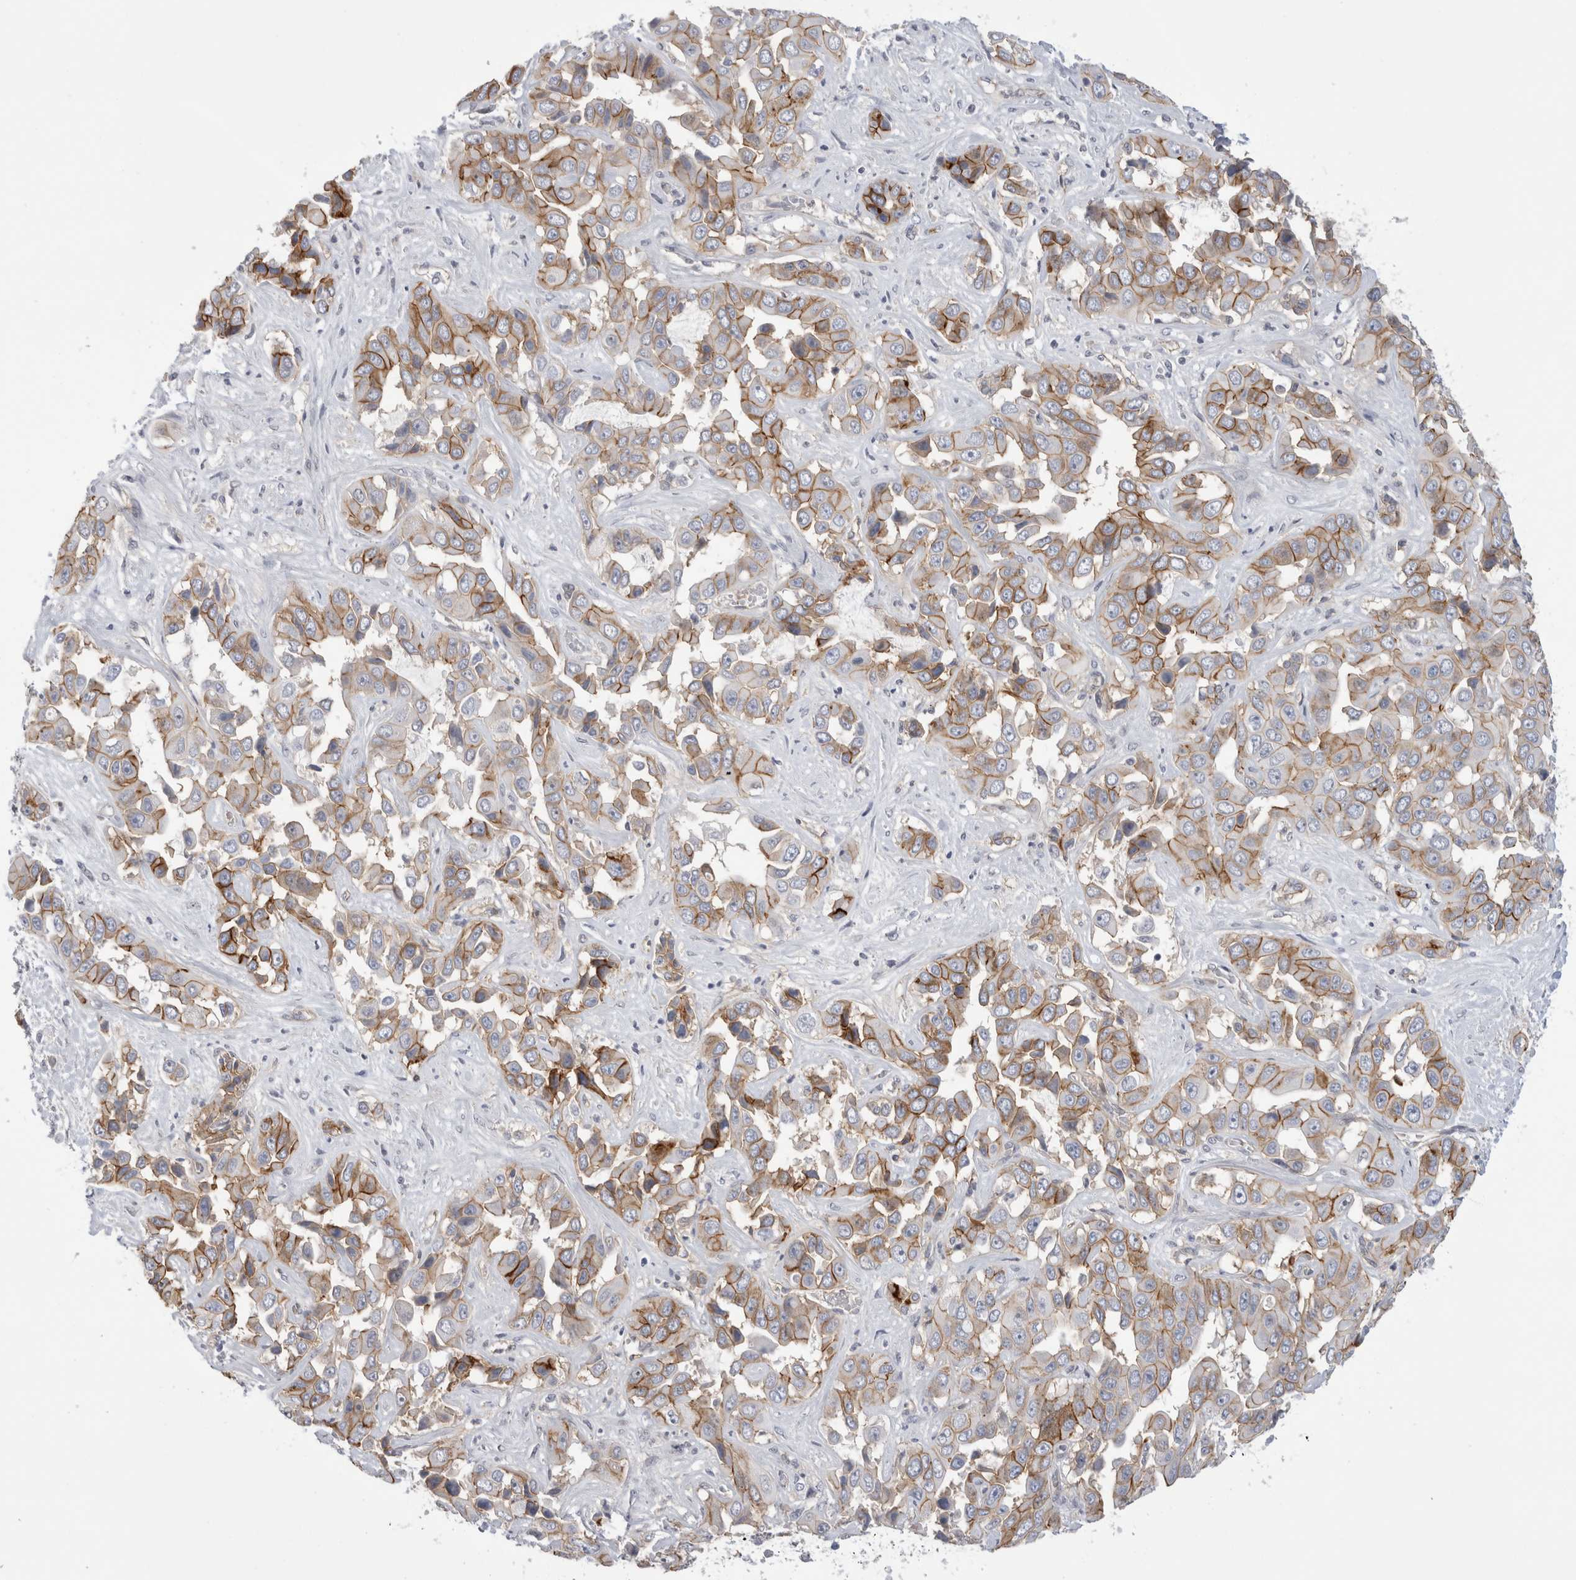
{"staining": {"intensity": "moderate", "quantity": ">75%", "location": "cytoplasmic/membranous"}, "tissue": "liver cancer", "cell_type": "Tumor cells", "image_type": "cancer", "snomed": [{"axis": "morphology", "description": "Cholangiocarcinoma"}, {"axis": "topography", "description": "Liver"}], "caption": "IHC staining of cholangiocarcinoma (liver), which displays medium levels of moderate cytoplasmic/membranous positivity in approximately >75% of tumor cells indicating moderate cytoplasmic/membranous protein positivity. The staining was performed using DAB (brown) for protein detection and nuclei were counterstained in hematoxylin (blue).", "gene": "VANGL1", "patient": {"sex": "female", "age": 52}}